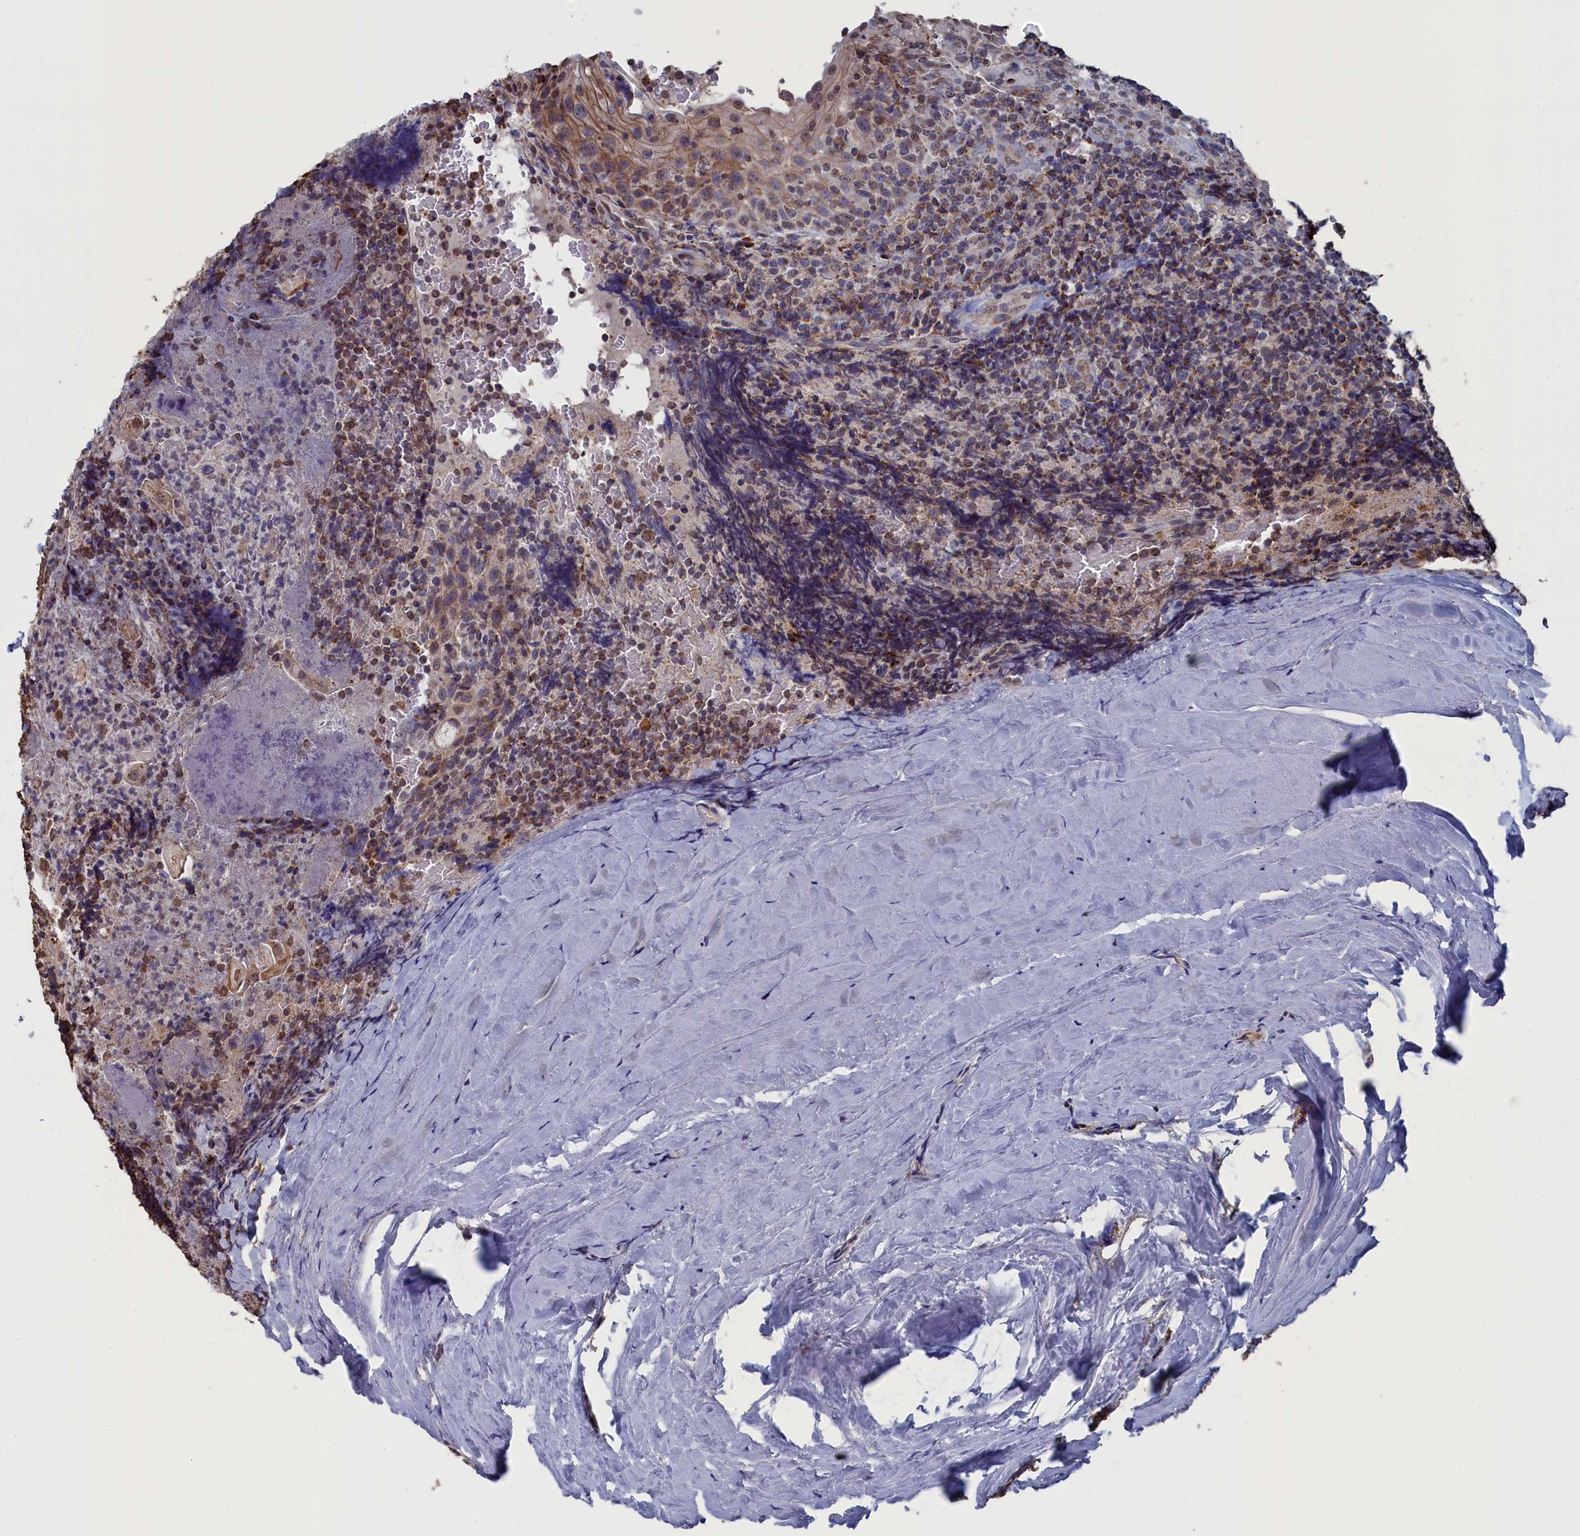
{"staining": {"intensity": "moderate", "quantity": "25%-75%", "location": "cytoplasmic/membranous"}, "tissue": "tonsil", "cell_type": "Germinal center cells", "image_type": "normal", "snomed": [{"axis": "morphology", "description": "Normal tissue, NOS"}, {"axis": "topography", "description": "Tonsil"}], "caption": "There is medium levels of moderate cytoplasmic/membranous staining in germinal center cells of normal tonsil, as demonstrated by immunohistochemical staining (brown color).", "gene": "SMG9", "patient": {"sex": "male", "age": 37}}